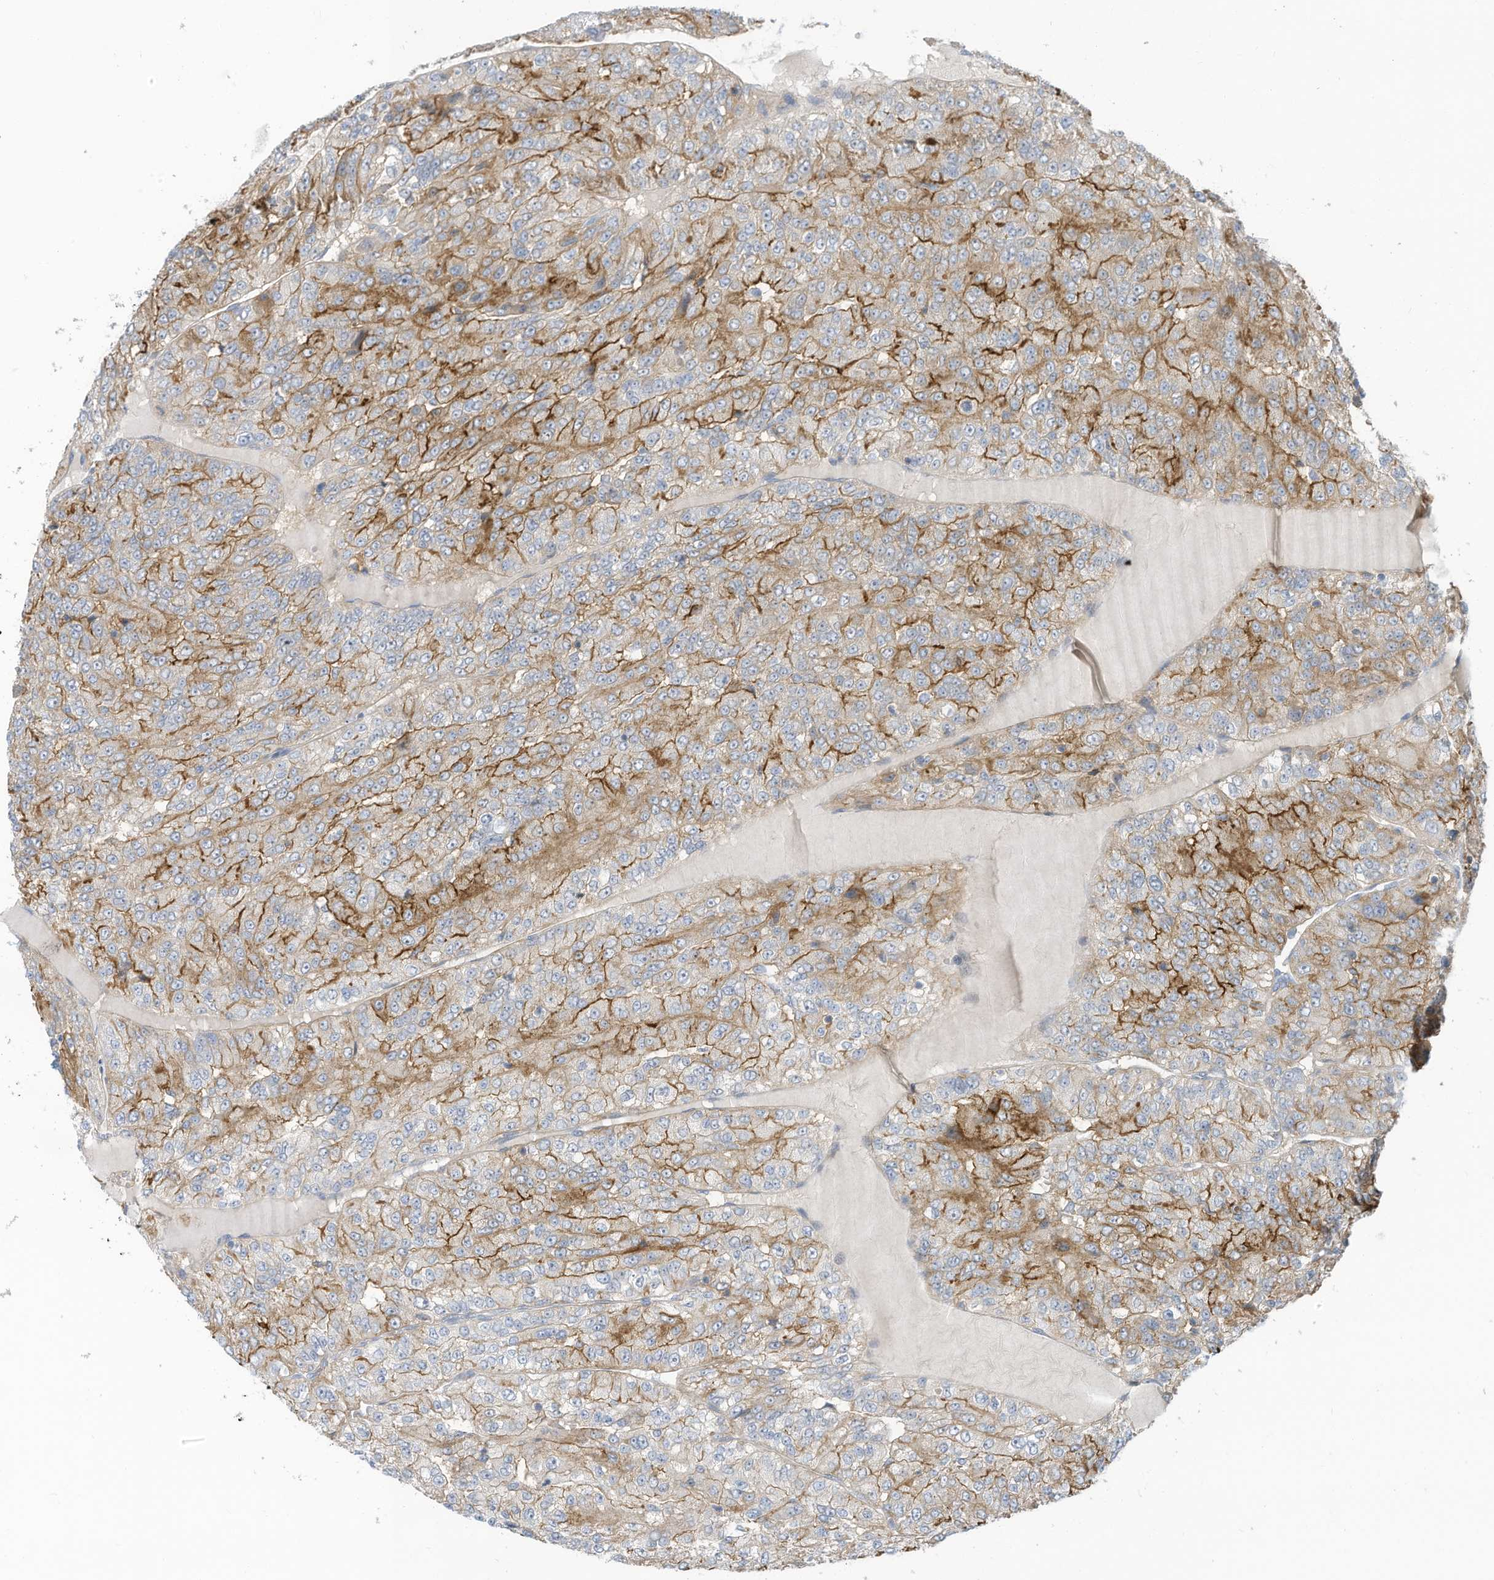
{"staining": {"intensity": "moderate", "quantity": ">75%", "location": "cytoplasmic/membranous"}, "tissue": "renal cancer", "cell_type": "Tumor cells", "image_type": "cancer", "snomed": [{"axis": "morphology", "description": "Adenocarcinoma, NOS"}, {"axis": "topography", "description": "Kidney"}], "caption": "A medium amount of moderate cytoplasmic/membranous expression is appreciated in about >75% of tumor cells in renal cancer (adenocarcinoma) tissue.", "gene": "SLC1A5", "patient": {"sex": "female", "age": 63}}